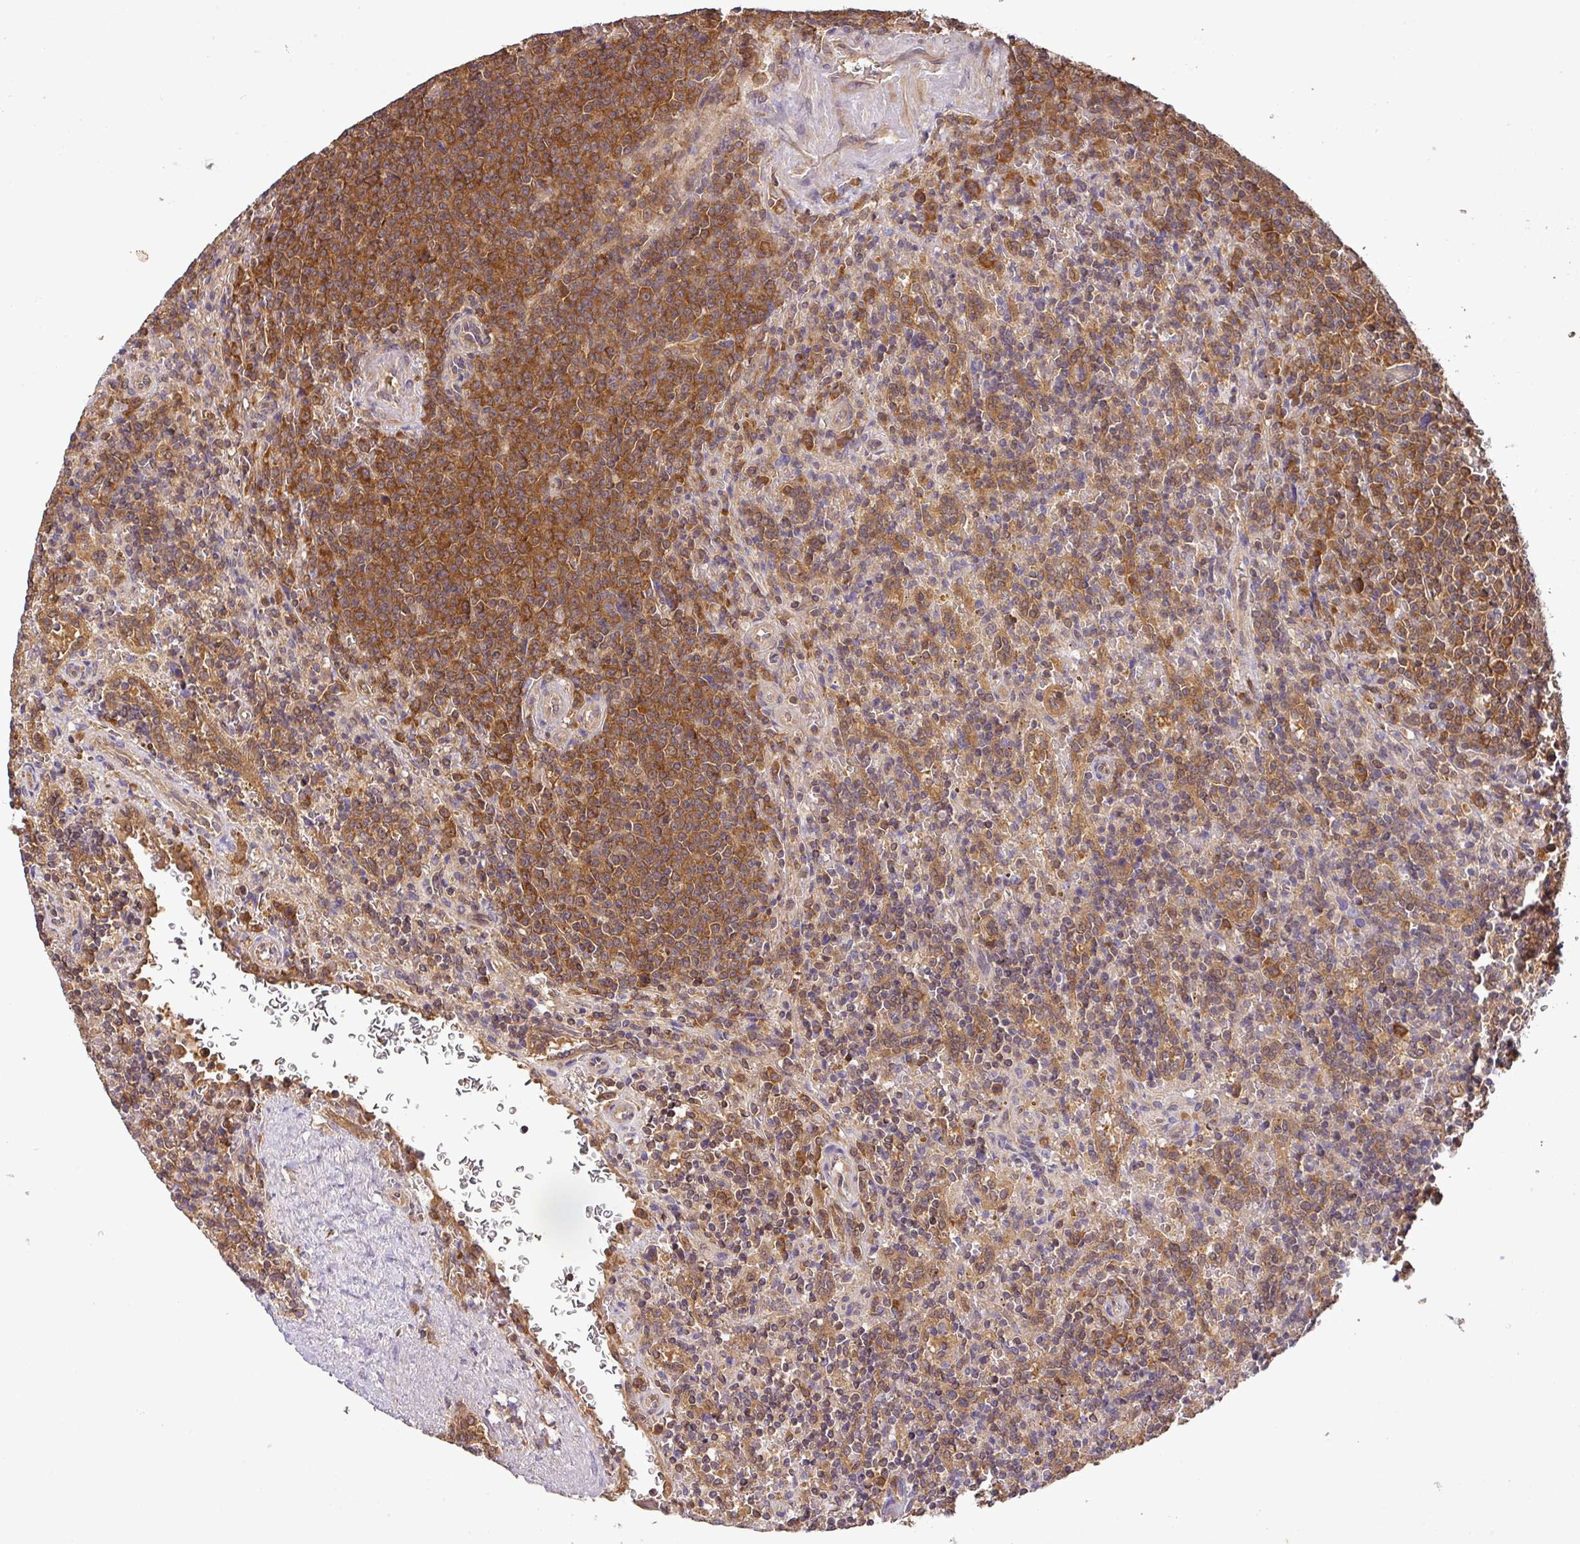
{"staining": {"intensity": "moderate", "quantity": "25%-75%", "location": "cytoplasmic/membranous"}, "tissue": "lymphoma", "cell_type": "Tumor cells", "image_type": "cancer", "snomed": [{"axis": "morphology", "description": "Malignant lymphoma, non-Hodgkin's type, Low grade"}, {"axis": "topography", "description": "Spleen"}], "caption": "Immunohistochemistry (DAB (3,3'-diaminobenzidine)) staining of malignant lymphoma, non-Hodgkin's type (low-grade) exhibits moderate cytoplasmic/membranous protein positivity in approximately 25%-75% of tumor cells.", "gene": "GSPT1", "patient": {"sex": "male", "age": 67}}